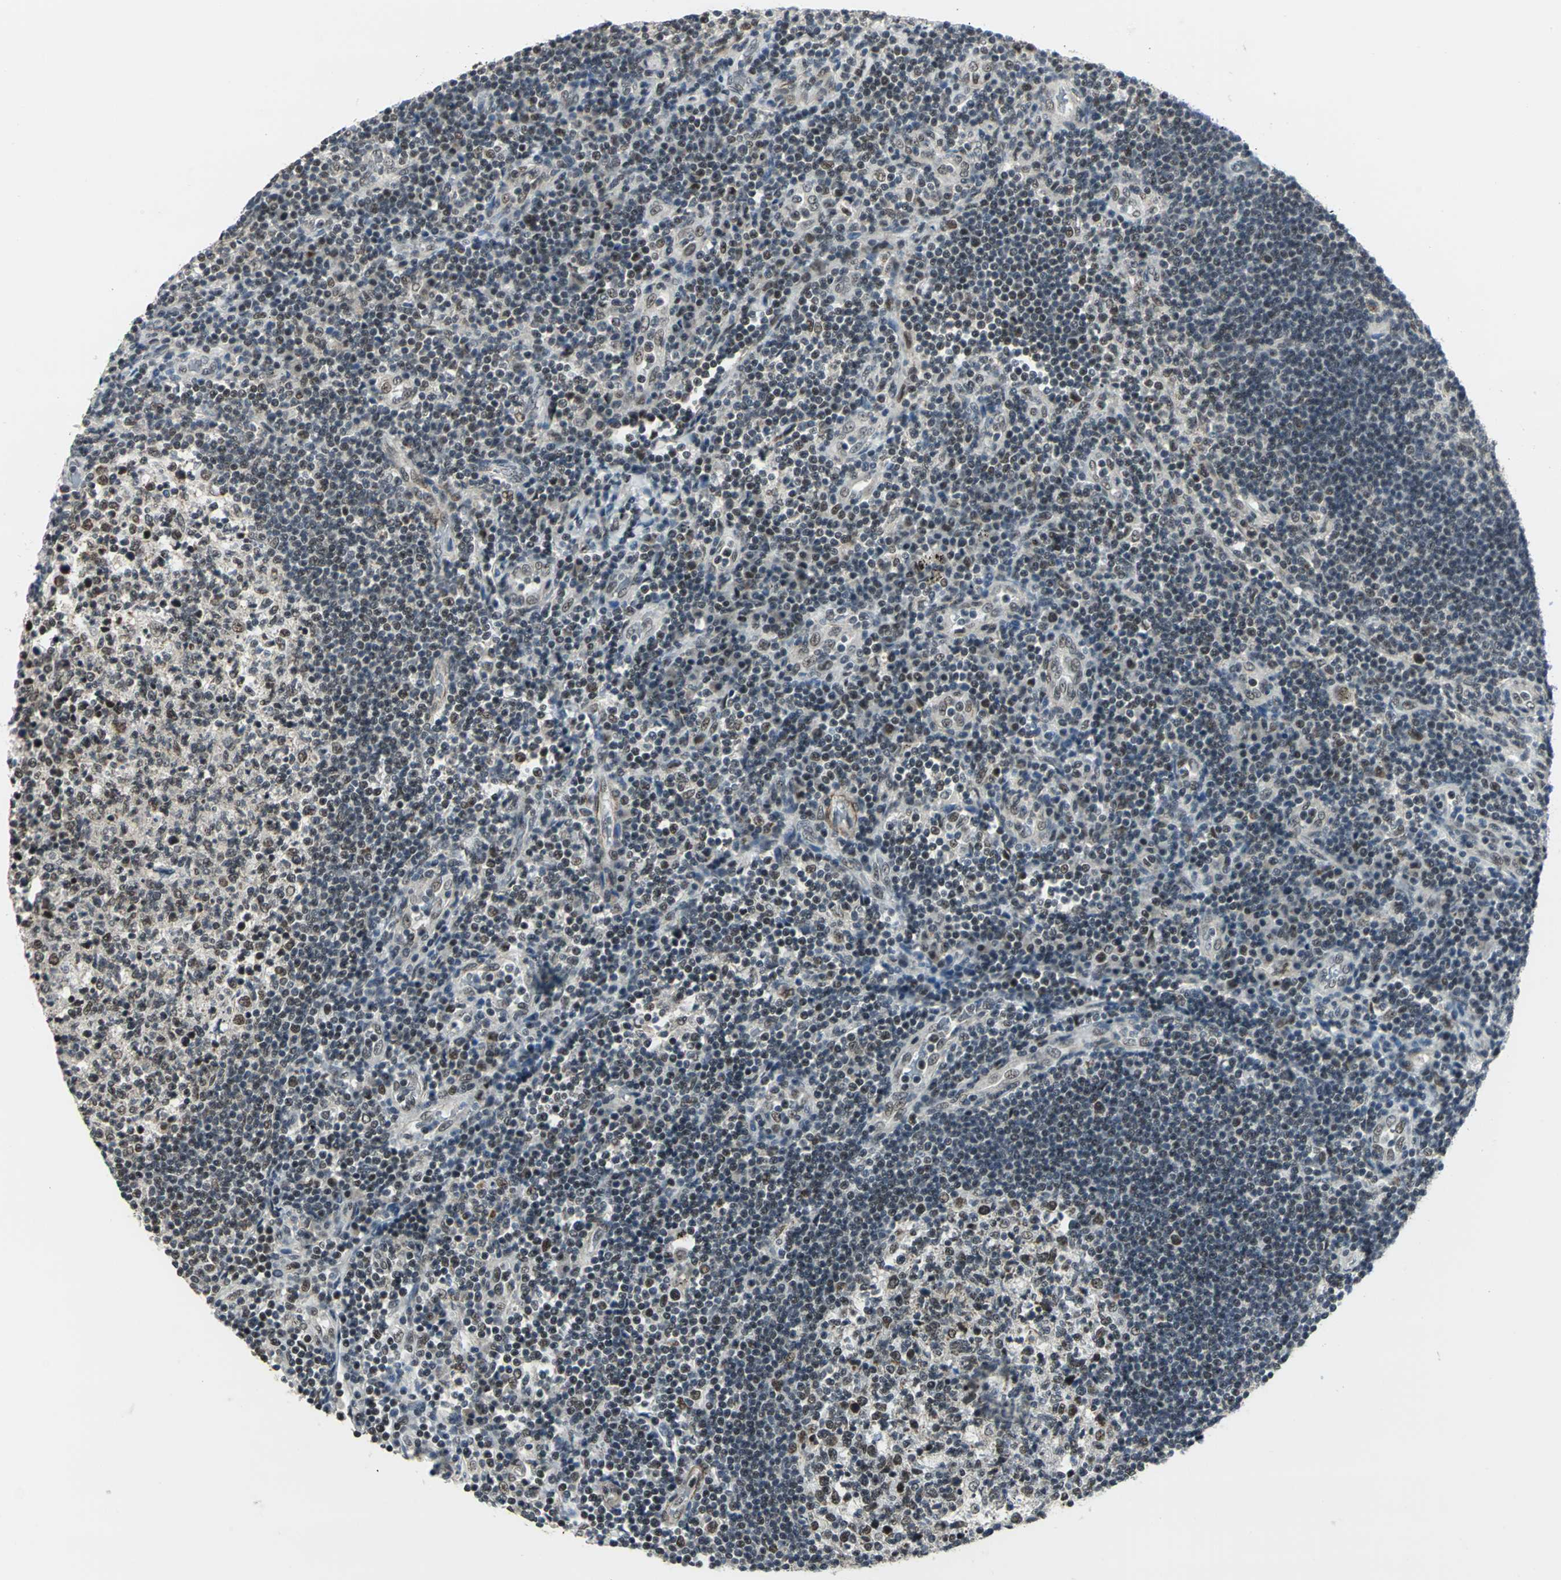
{"staining": {"intensity": "moderate", "quantity": "25%-75%", "location": "nuclear"}, "tissue": "lymph node", "cell_type": "Germinal center cells", "image_type": "normal", "snomed": [{"axis": "morphology", "description": "Normal tissue, NOS"}, {"axis": "morphology", "description": "Squamous cell carcinoma, metastatic, NOS"}, {"axis": "topography", "description": "Lymph node"}], "caption": "Moderate nuclear positivity for a protein is present in approximately 25%-75% of germinal center cells of unremarkable lymph node using IHC.", "gene": "MTA1", "patient": {"sex": "female", "age": 53}}